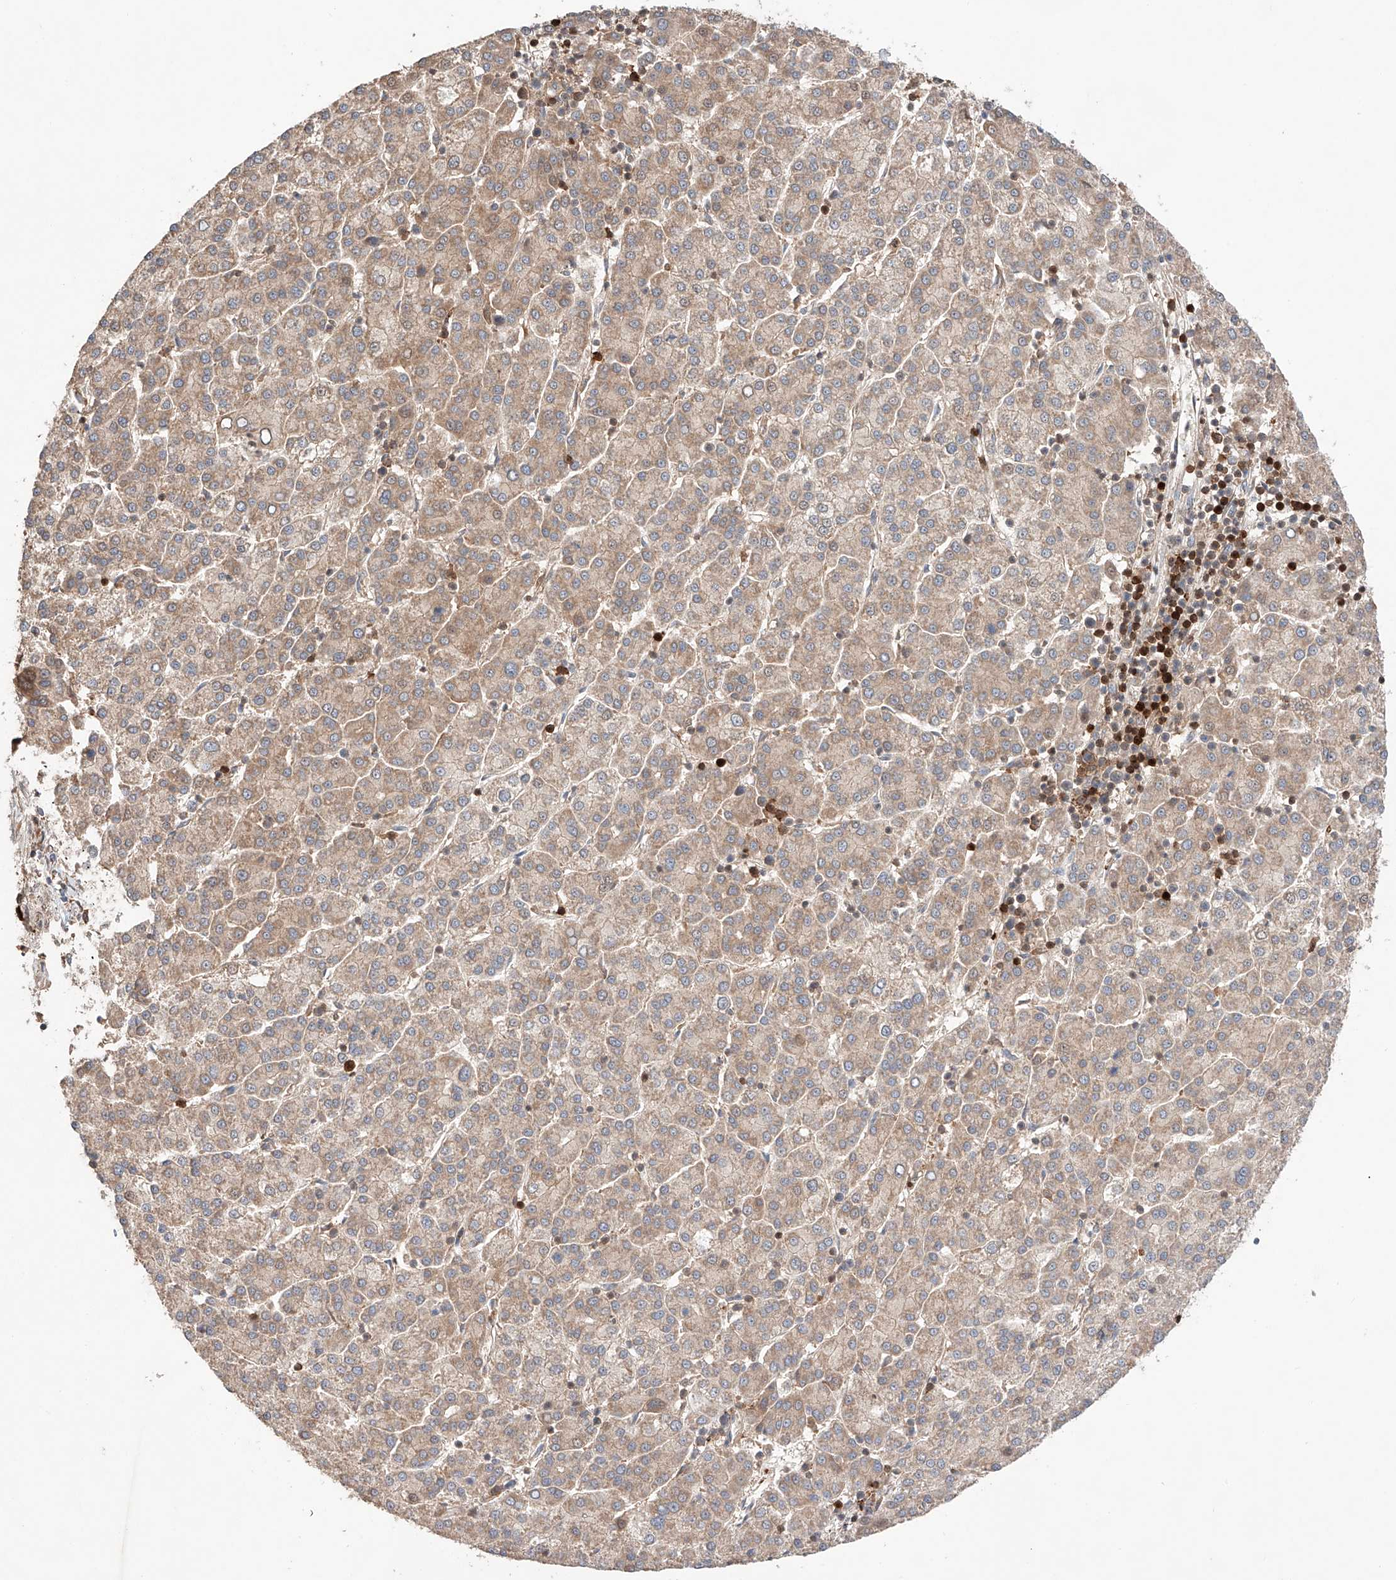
{"staining": {"intensity": "weak", "quantity": ">75%", "location": "cytoplasmic/membranous"}, "tissue": "liver cancer", "cell_type": "Tumor cells", "image_type": "cancer", "snomed": [{"axis": "morphology", "description": "Carcinoma, Hepatocellular, NOS"}, {"axis": "topography", "description": "Liver"}], "caption": "Brown immunohistochemical staining in liver cancer displays weak cytoplasmic/membranous positivity in about >75% of tumor cells. (IHC, brightfield microscopy, high magnification).", "gene": "IGSF22", "patient": {"sex": "female", "age": 58}}